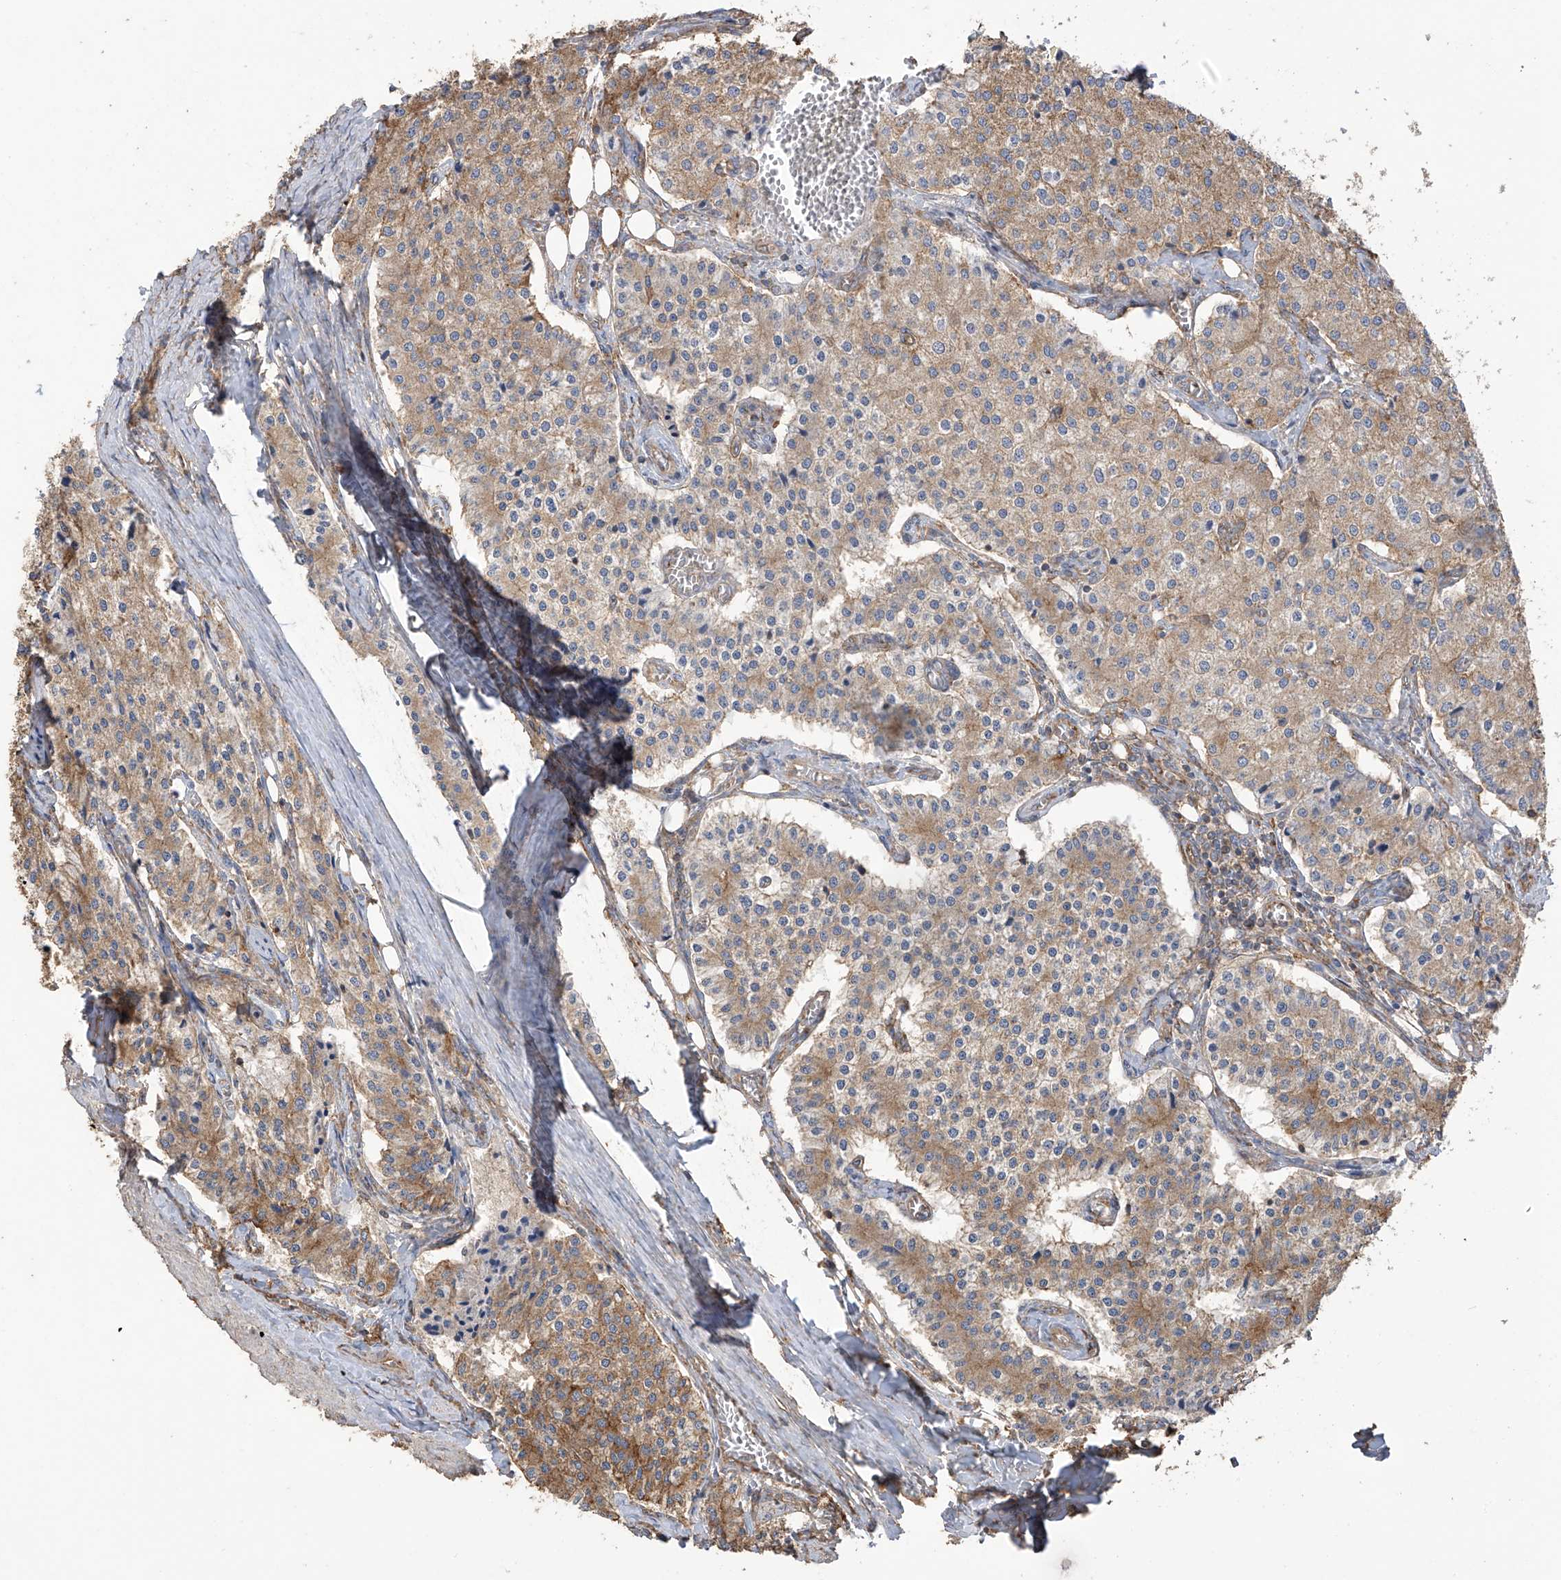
{"staining": {"intensity": "moderate", "quantity": "<25%", "location": "cytoplasmic/membranous"}, "tissue": "carcinoid", "cell_type": "Tumor cells", "image_type": "cancer", "snomed": [{"axis": "morphology", "description": "Carcinoid, malignant, NOS"}, {"axis": "topography", "description": "Colon"}], "caption": "Human carcinoid (malignant) stained for a protein (brown) demonstrates moderate cytoplasmic/membranous positive staining in about <25% of tumor cells.", "gene": "COX10", "patient": {"sex": "female", "age": 52}}